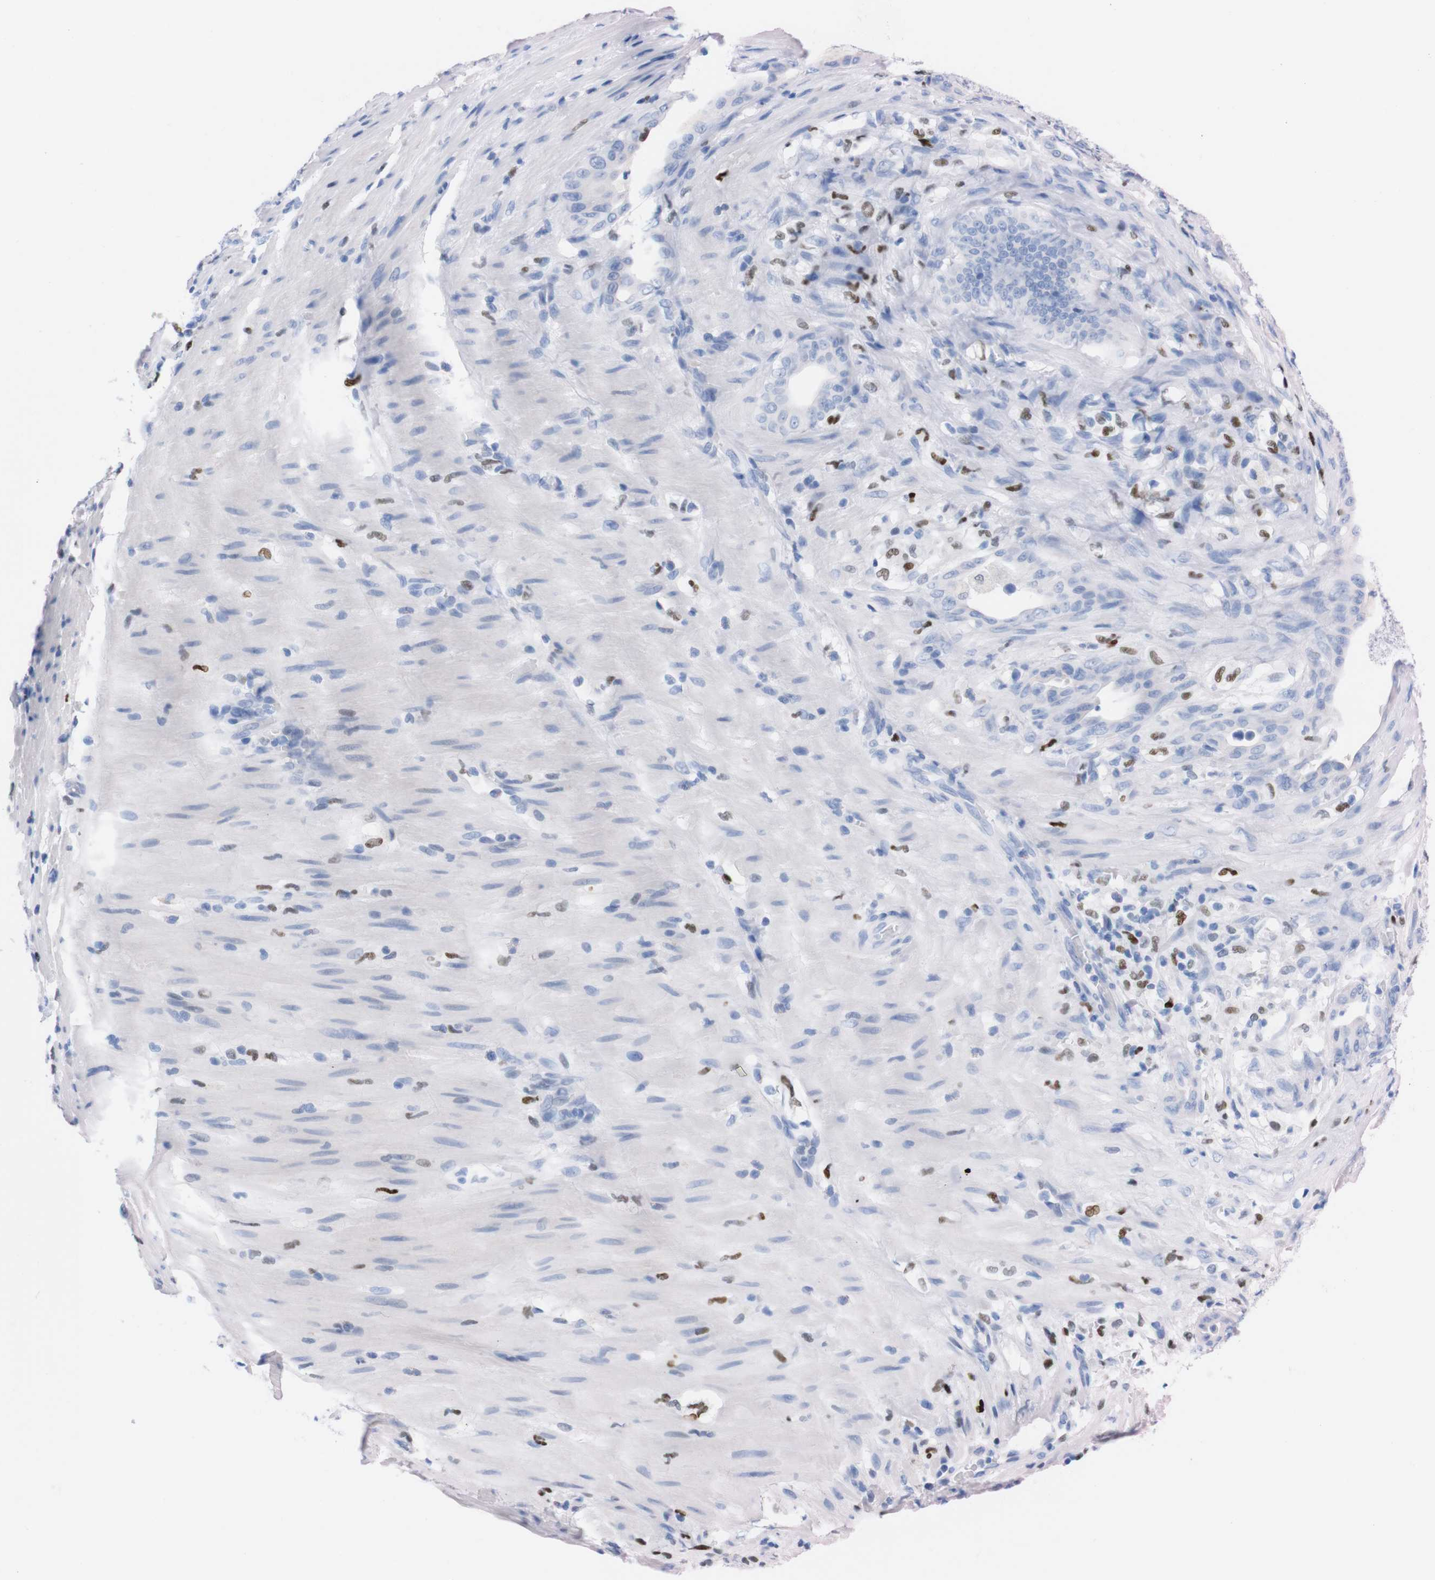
{"staining": {"intensity": "negative", "quantity": "none", "location": "none"}, "tissue": "pancreatic cancer", "cell_type": "Tumor cells", "image_type": "cancer", "snomed": [{"axis": "morphology", "description": "Adenocarcinoma, NOS"}, {"axis": "topography", "description": "Pancreas"}], "caption": "Immunohistochemical staining of human pancreatic adenocarcinoma displays no significant positivity in tumor cells.", "gene": "P2RY12", "patient": {"sex": "male", "age": 63}}